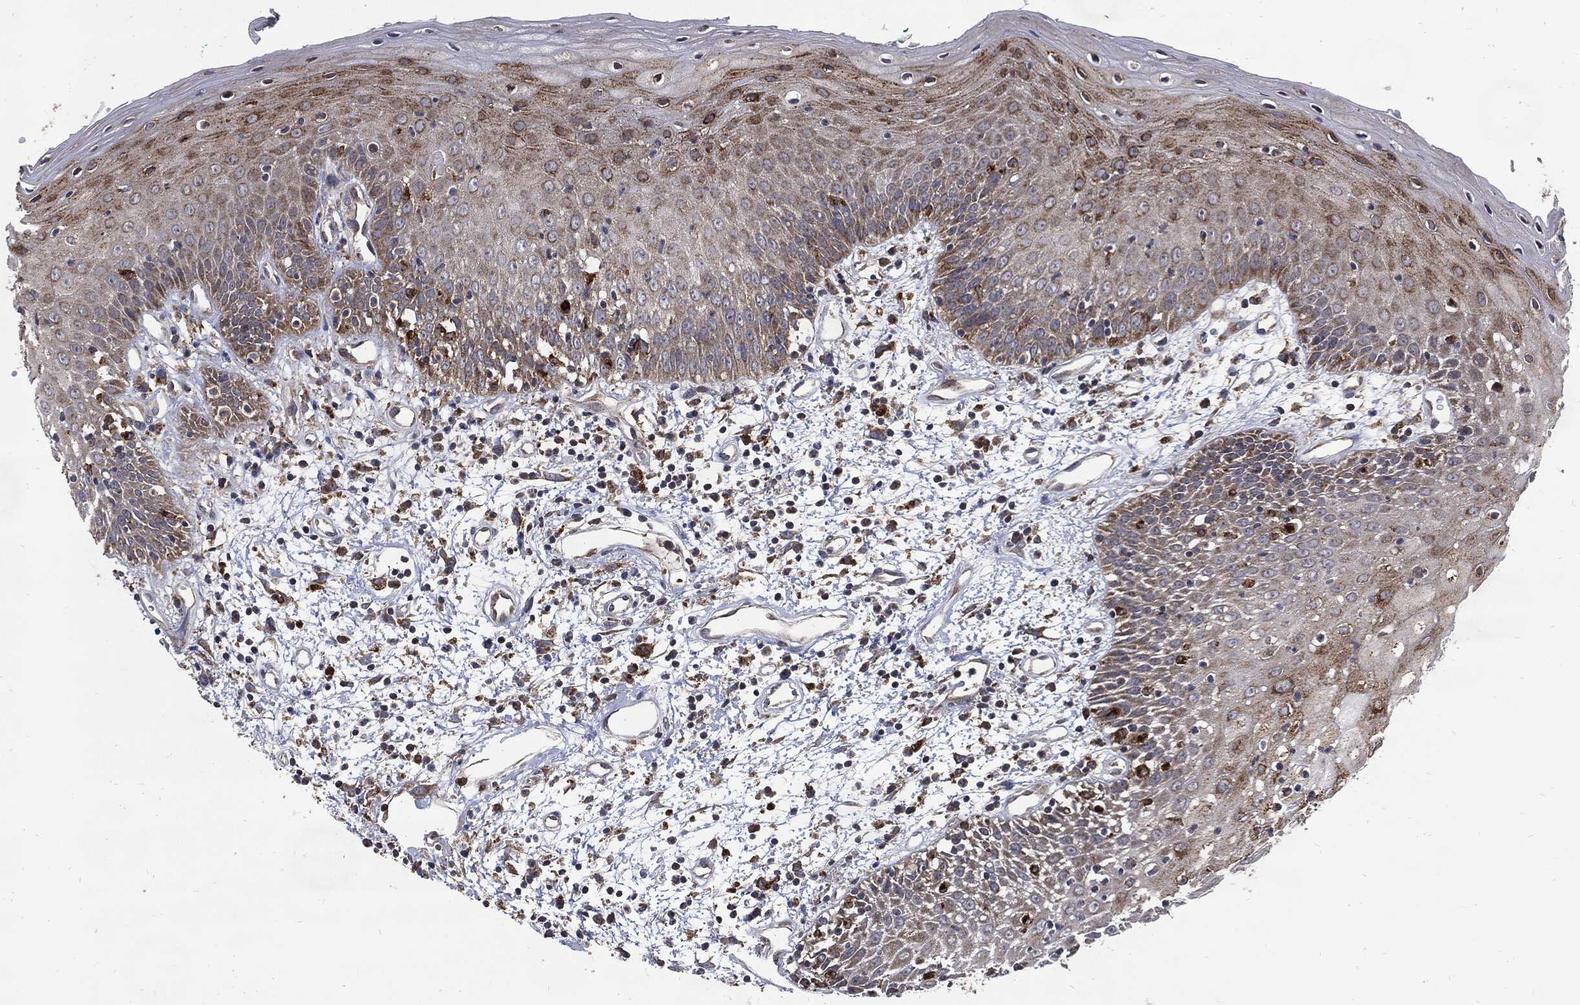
{"staining": {"intensity": "strong", "quantity": "<25%", "location": "cytoplasmic/membranous"}, "tissue": "oral mucosa", "cell_type": "Squamous epithelial cells", "image_type": "normal", "snomed": [{"axis": "morphology", "description": "Normal tissue, NOS"}, {"axis": "morphology", "description": "Squamous cell carcinoma, NOS"}, {"axis": "topography", "description": "Skeletal muscle"}, {"axis": "topography", "description": "Oral tissue"}, {"axis": "topography", "description": "Head-Neck"}], "caption": "An image showing strong cytoplasmic/membranous positivity in approximately <25% of squamous epithelial cells in benign oral mucosa, as visualized by brown immunohistochemical staining.", "gene": "SLC31A2", "patient": {"sex": "female", "age": 84}}